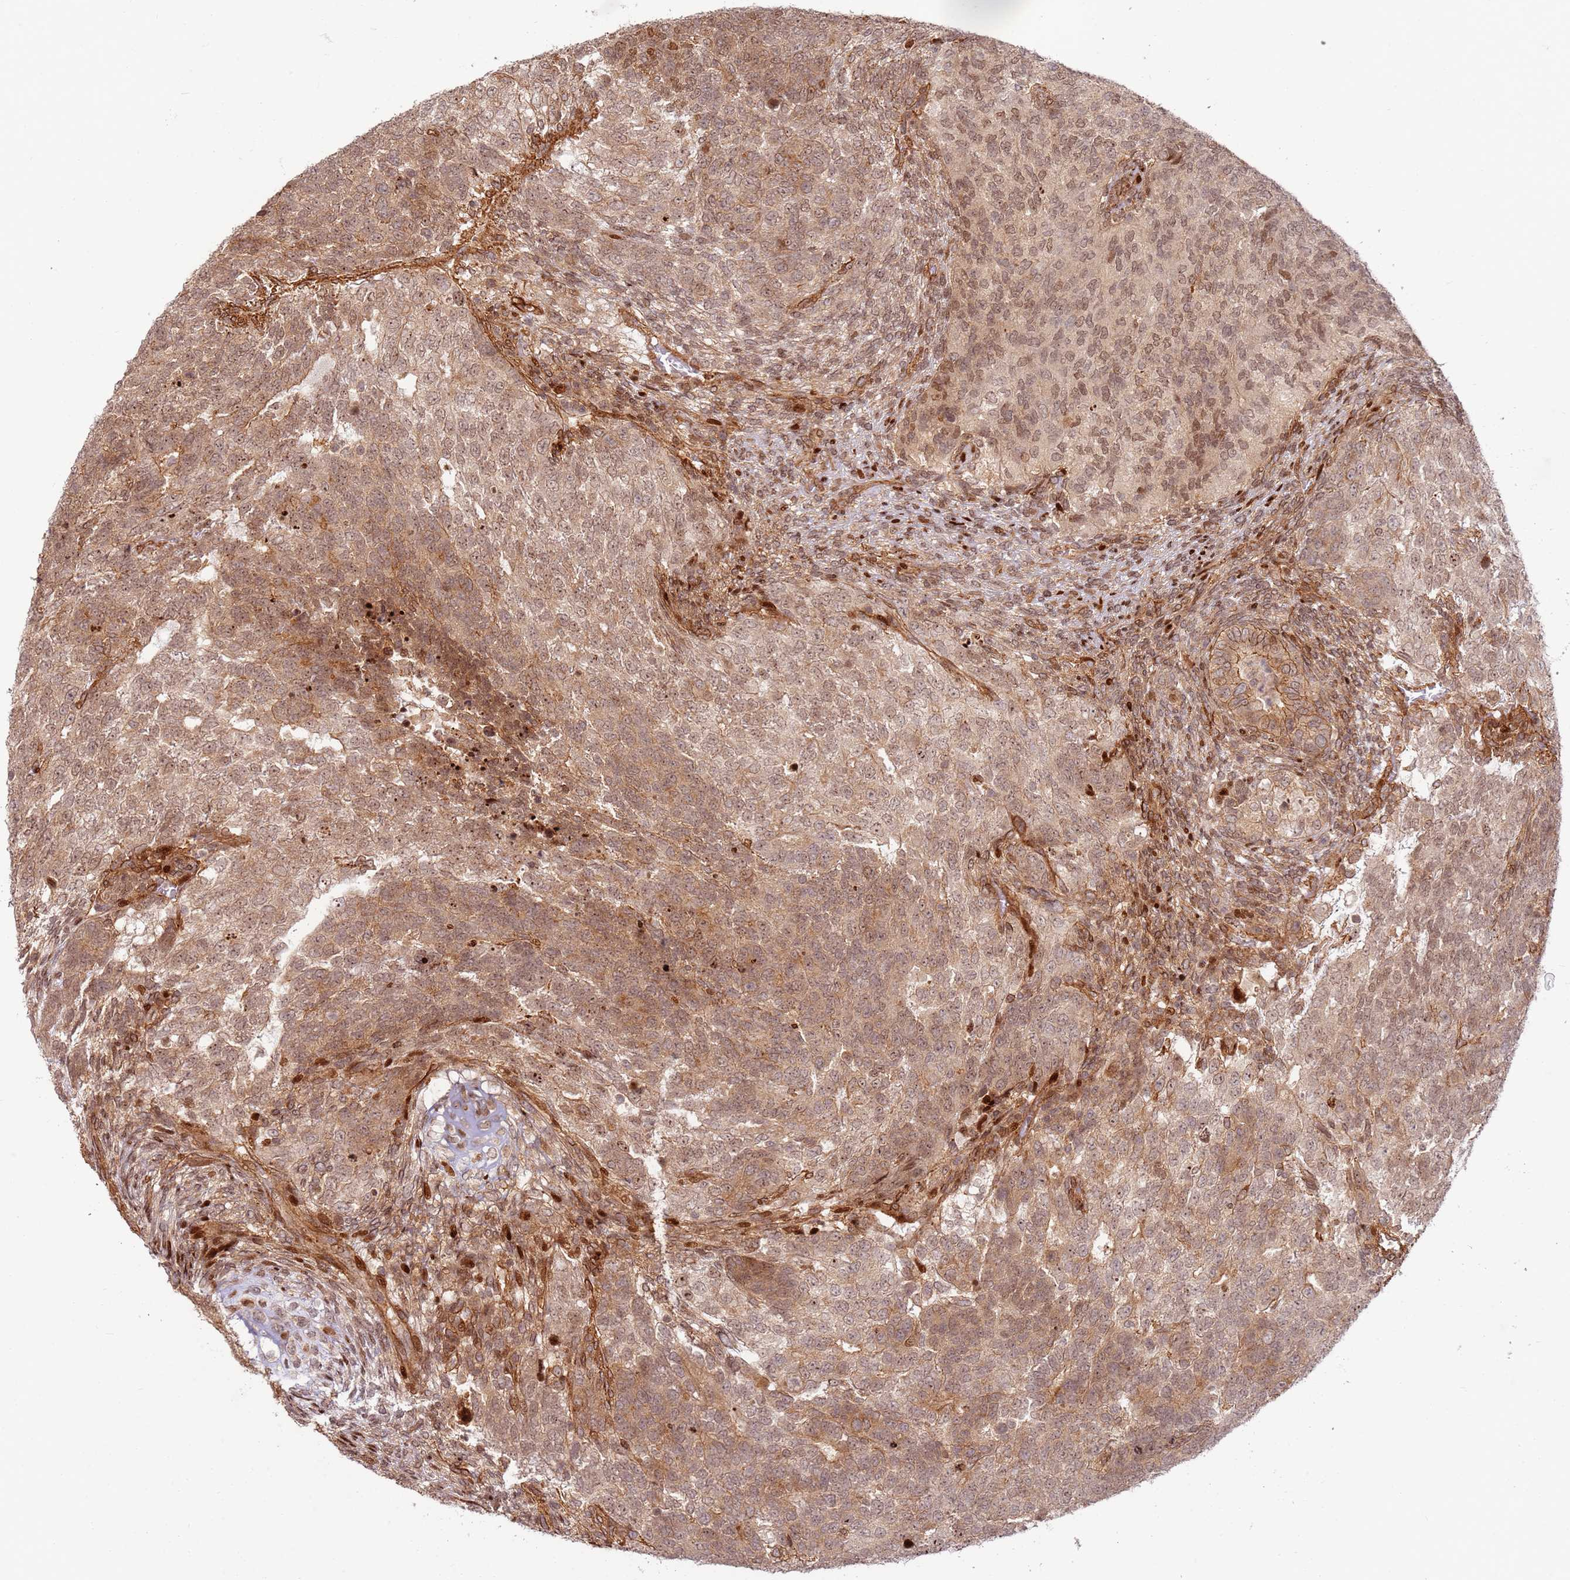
{"staining": {"intensity": "moderate", "quantity": ">75%", "location": "cytoplasmic/membranous,nuclear"}, "tissue": "testis cancer", "cell_type": "Tumor cells", "image_type": "cancer", "snomed": [{"axis": "morphology", "description": "Carcinoma, Embryonal, NOS"}, {"axis": "topography", "description": "Testis"}], "caption": "Moderate cytoplasmic/membranous and nuclear expression for a protein is seen in approximately >75% of tumor cells of testis embryonal carcinoma using immunohistochemistry.", "gene": "TMEM233", "patient": {"sex": "male", "age": 23}}